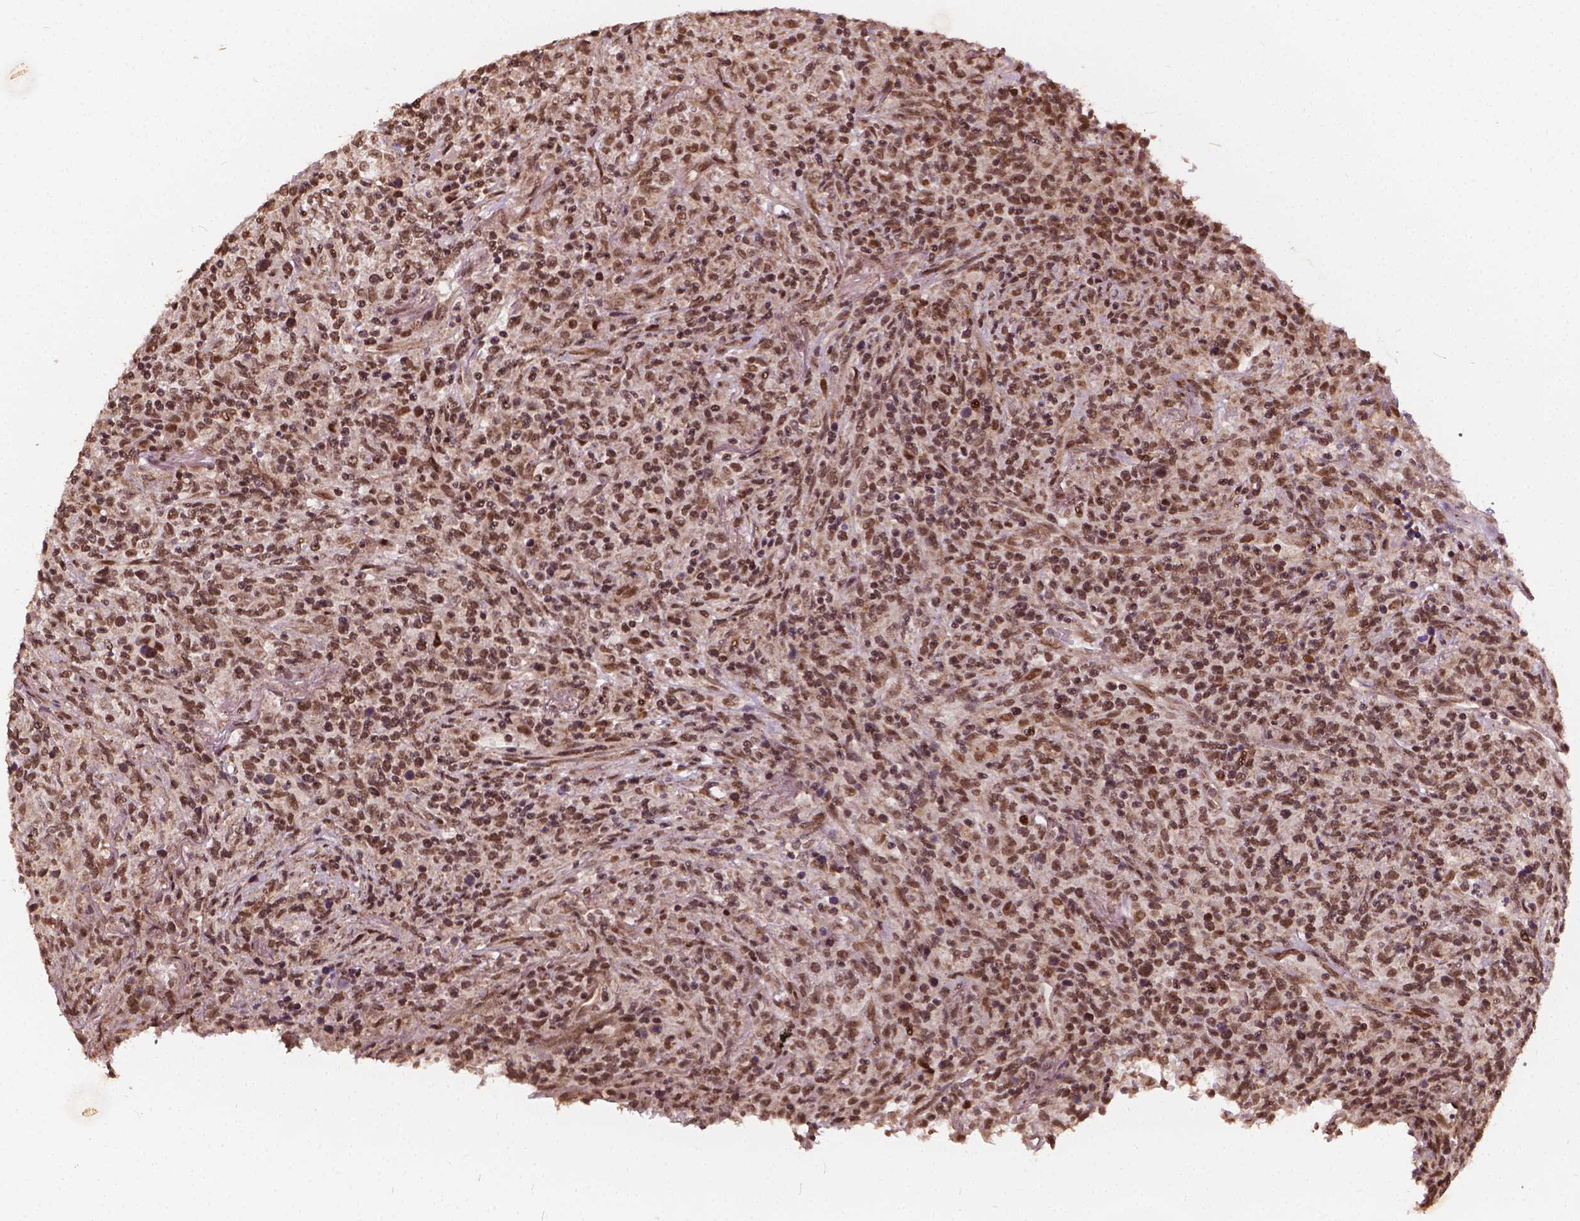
{"staining": {"intensity": "moderate", "quantity": ">75%", "location": "nuclear"}, "tissue": "lymphoma", "cell_type": "Tumor cells", "image_type": "cancer", "snomed": [{"axis": "morphology", "description": "Malignant lymphoma, non-Hodgkin's type, High grade"}, {"axis": "topography", "description": "Lung"}], "caption": "Immunohistochemical staining of human lymphoma demonstrates medium levels of moderate nuclear protein positivity in about >75% of tumor cells.", "gene": "GPS2", "patient": {"sex": "male", "age": 79}}